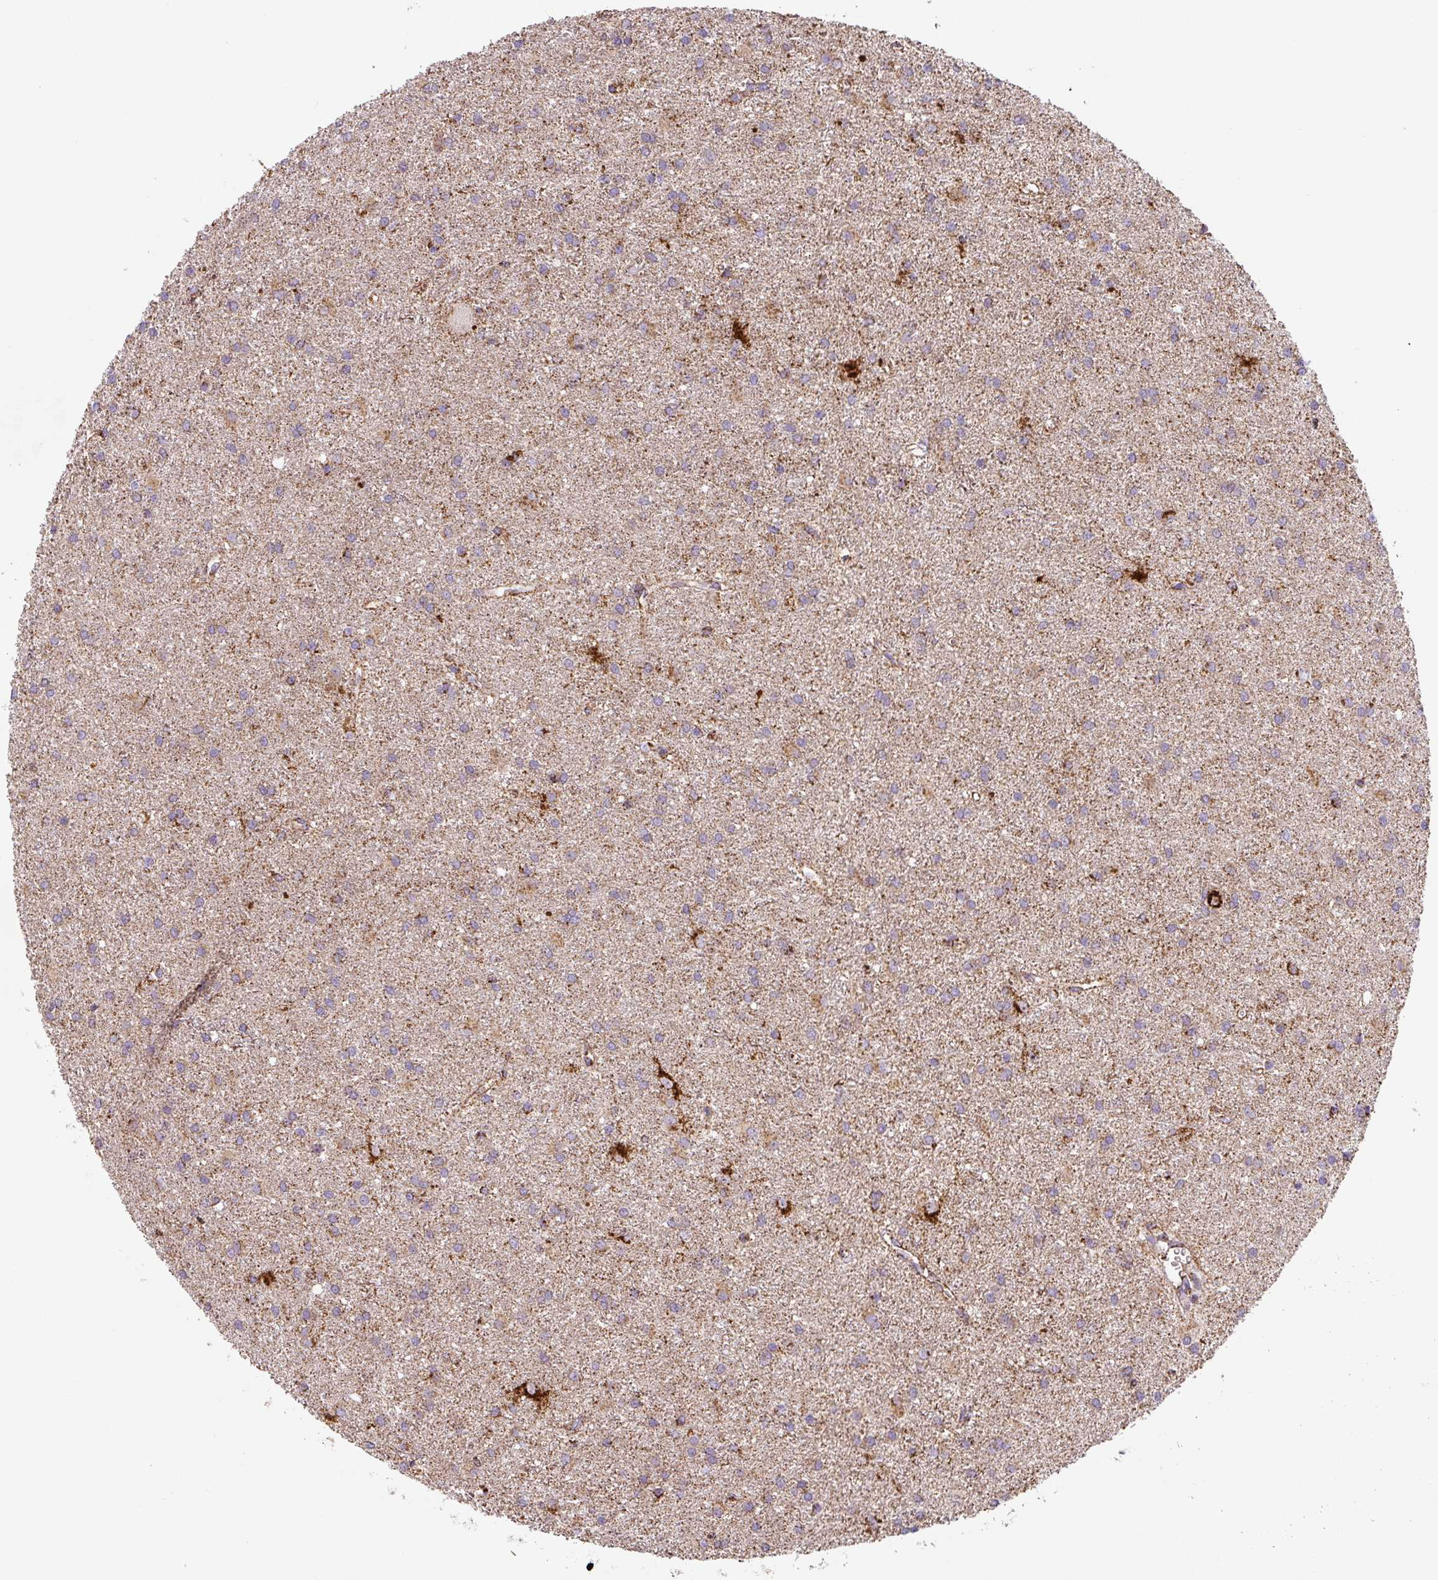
{"staining": {"intensity": "negative", "quantity": "none", "location": "none"}, "tissue": "glioma", "cell_type": "Tumor cells", "image_type": "cancer", "snomed": [{"axis": "morphology", "description": "Glioma, malignant, High grade"}, {"axis": "topography", "description": "Brain"}], "caption": "The image exhibits no staining of tumor cells in glioma.", "gene": "MT-CO2", "patient": {"sex": "female", "age": 50}}